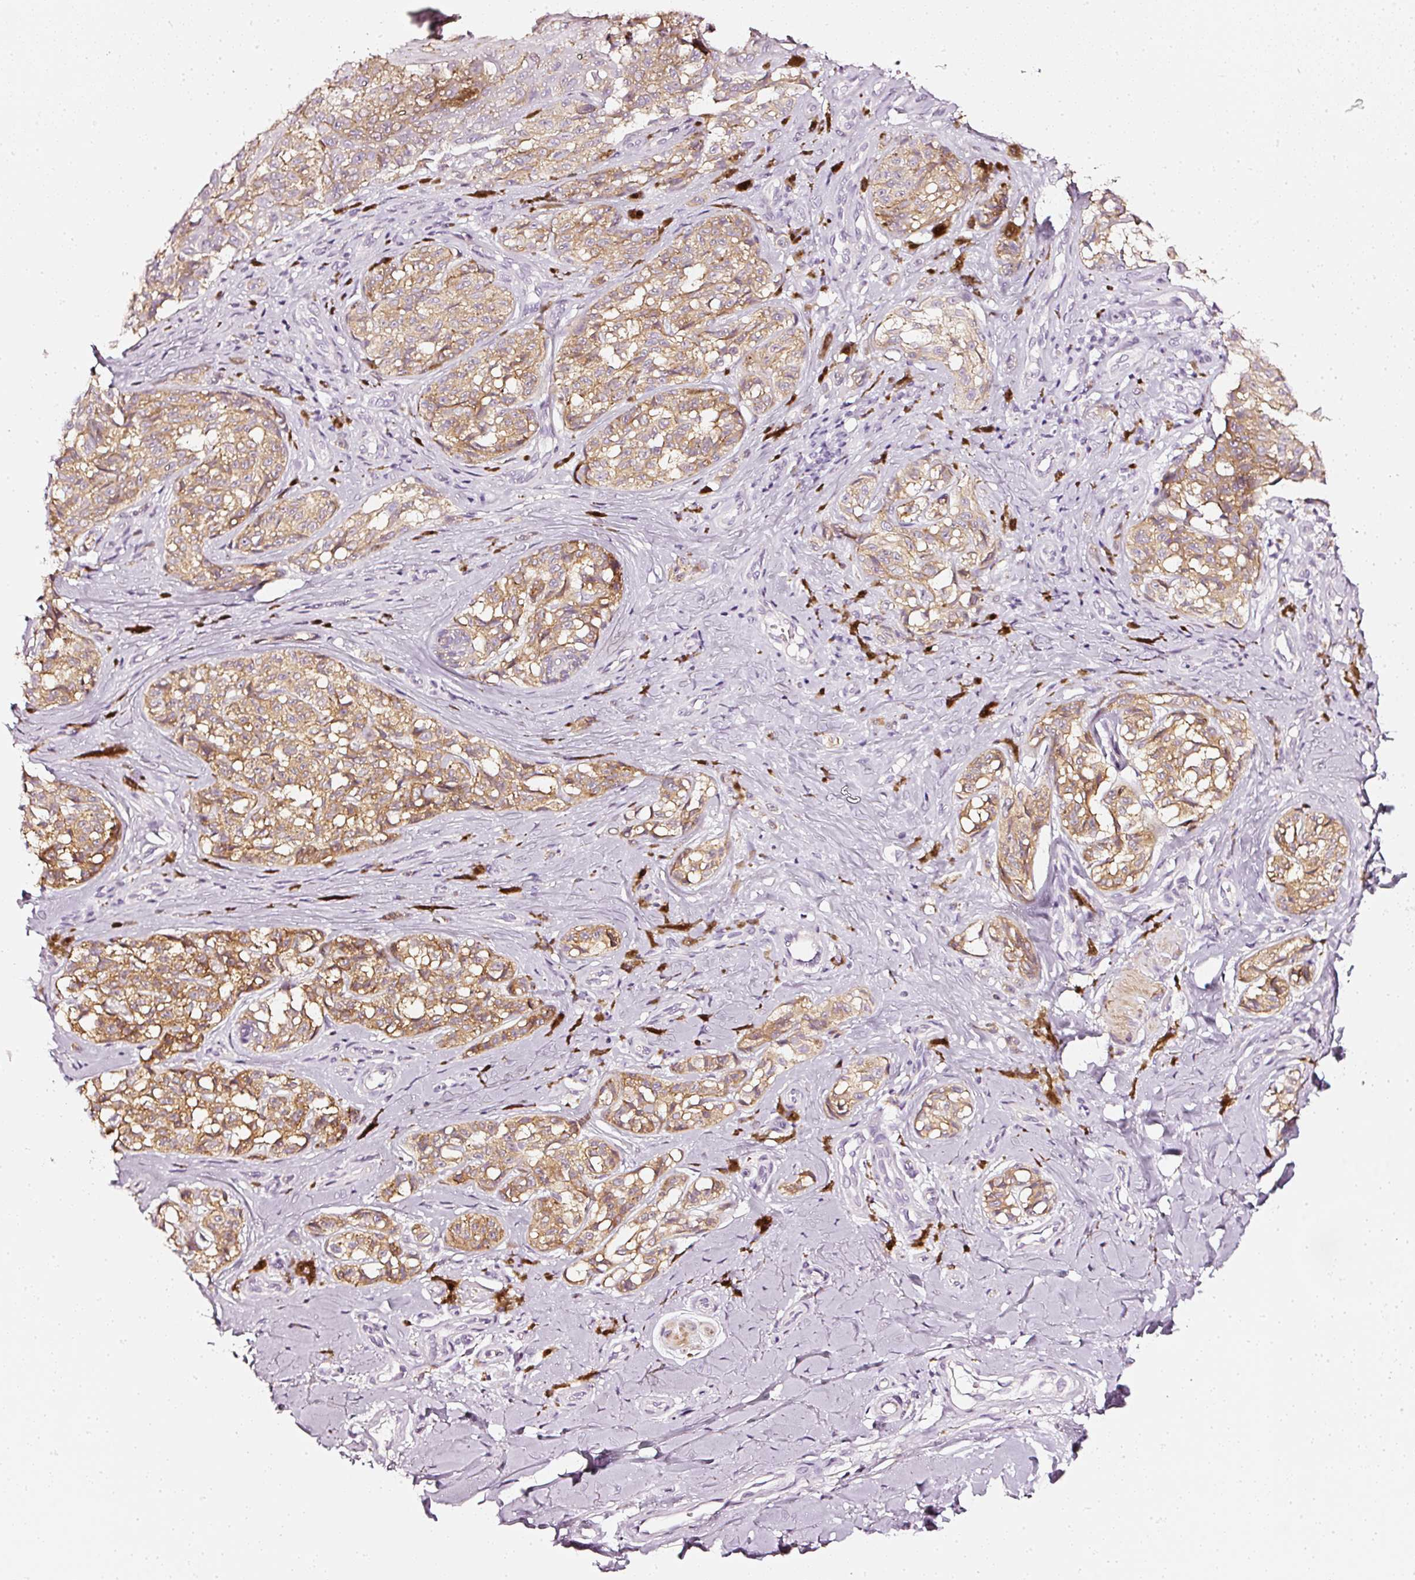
{"staining": {"intensity": "moderate", "quantity": ">75%", "location": "cytoplasmic/membranous"}, "tissue": "melanoma", "cell_type": "Tumor cells", "image_type": "cancer", "snomed": [{"axis": "morphology", "description": "Malignant melanoma, NOS"}, {"axis": "topography", "description": "Skin"}], "caption": "Brown immunohistochemical staining in malignant melanoma exhibits moderate cytoplasmic/membranous expression in about >75% of tumor cells.", "gene": "CNP", "patient": {"sex": "female", "age": 65}}